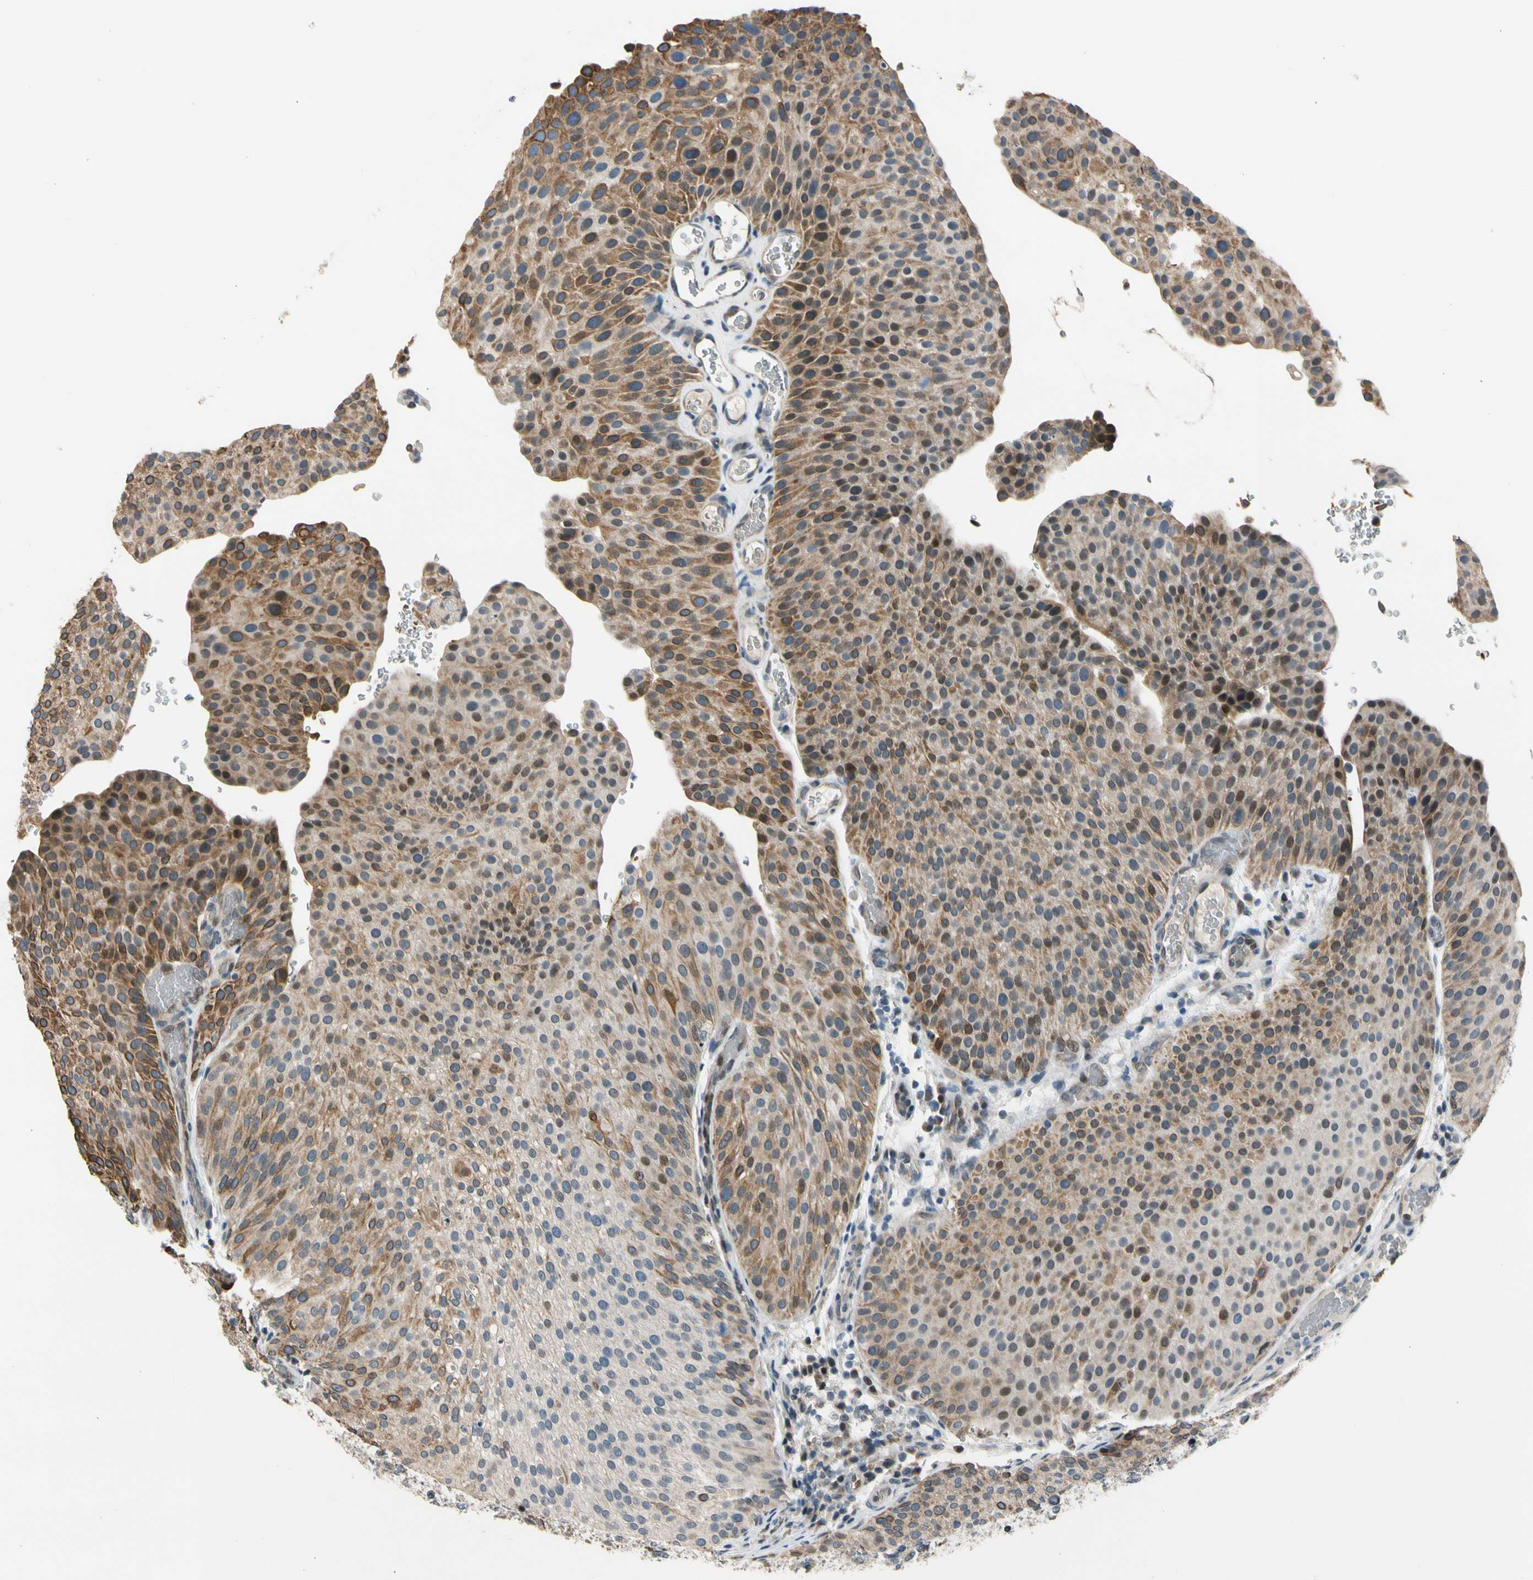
{"staining": {"intensity": "moderate", "quantity": "25%-75%", "location": "cytoplasmic/membranous"}, "tissue": "urothelial cancer", "cell_type": "Tumor cells", "image_type": "cancer", "snomed": [{"axis": "morphology", "description": "Urothelial carcinoma, Low grade"}, {"axis": "topography", "description": "Smooth muscle"}, {"axis": "topography", "description": "Urinary bladder"}], "caption": "The photomicrograph shows staining of urothelial cancer, revealing moderate cytoplasmic/membranous protein staining (brown color) within tumor cells.", "gene": "ZNF184", "patient": {"sex": "male", "age": 60}}